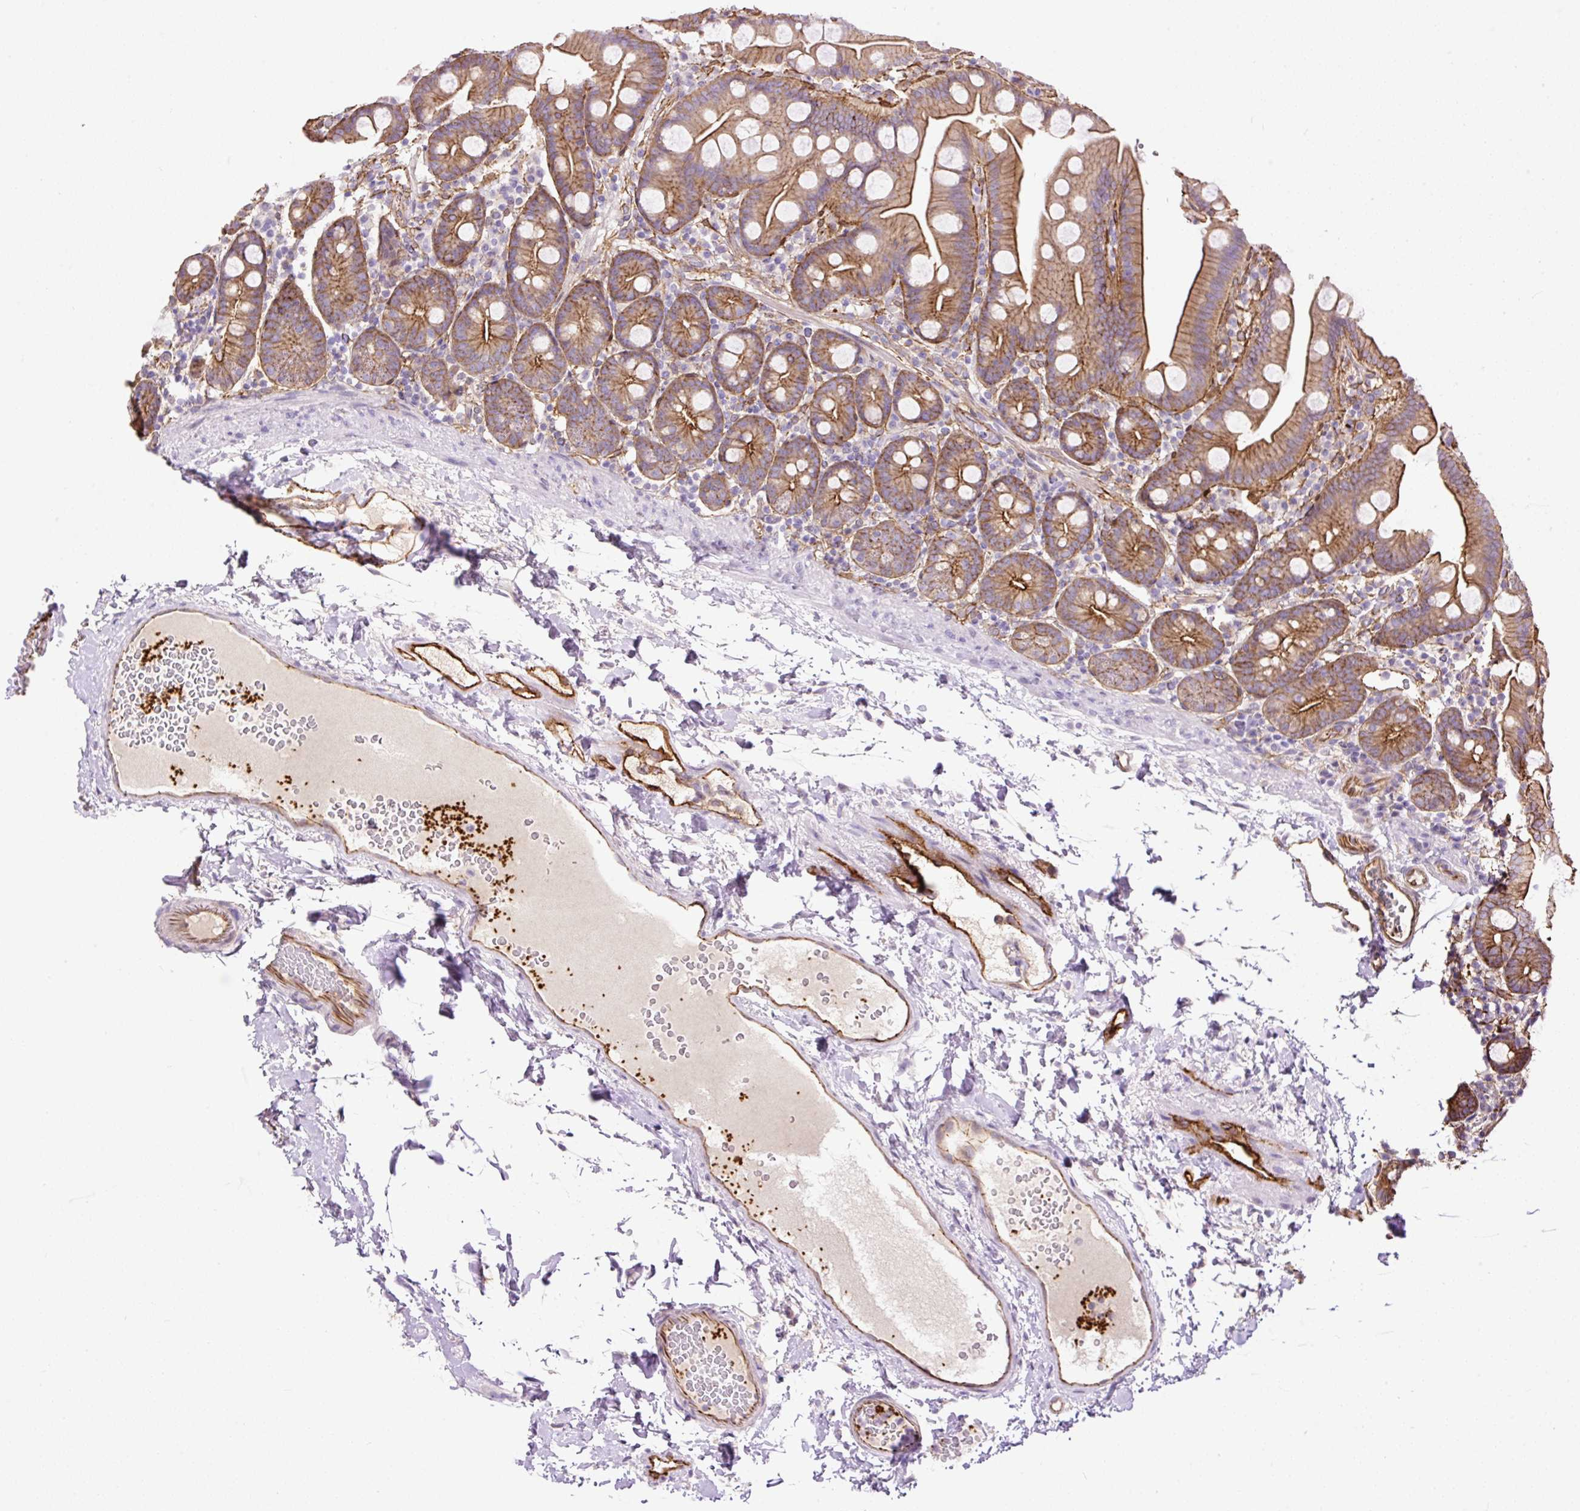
{"staining": {"intensity": "strong", "quantity": "25%-75%", "location": "cytoplasmic/membranous"}, "tissue": "small intestine", "cell_type": "Glandular cells", "image_type": "normal", "snomed": [{"axis": "morphology", "description": "Normal tissue, NOS"}, {"axis": "topography", "description": "Small intestine"}], "caption": "Small intestine stained with a brown dye shows strong cytoplasmic/membranous positive positivity in approximately 25%-75% of glandular cells.", "gene": "MAGEB16", "patient": {"sex": "female", "age": 68}}